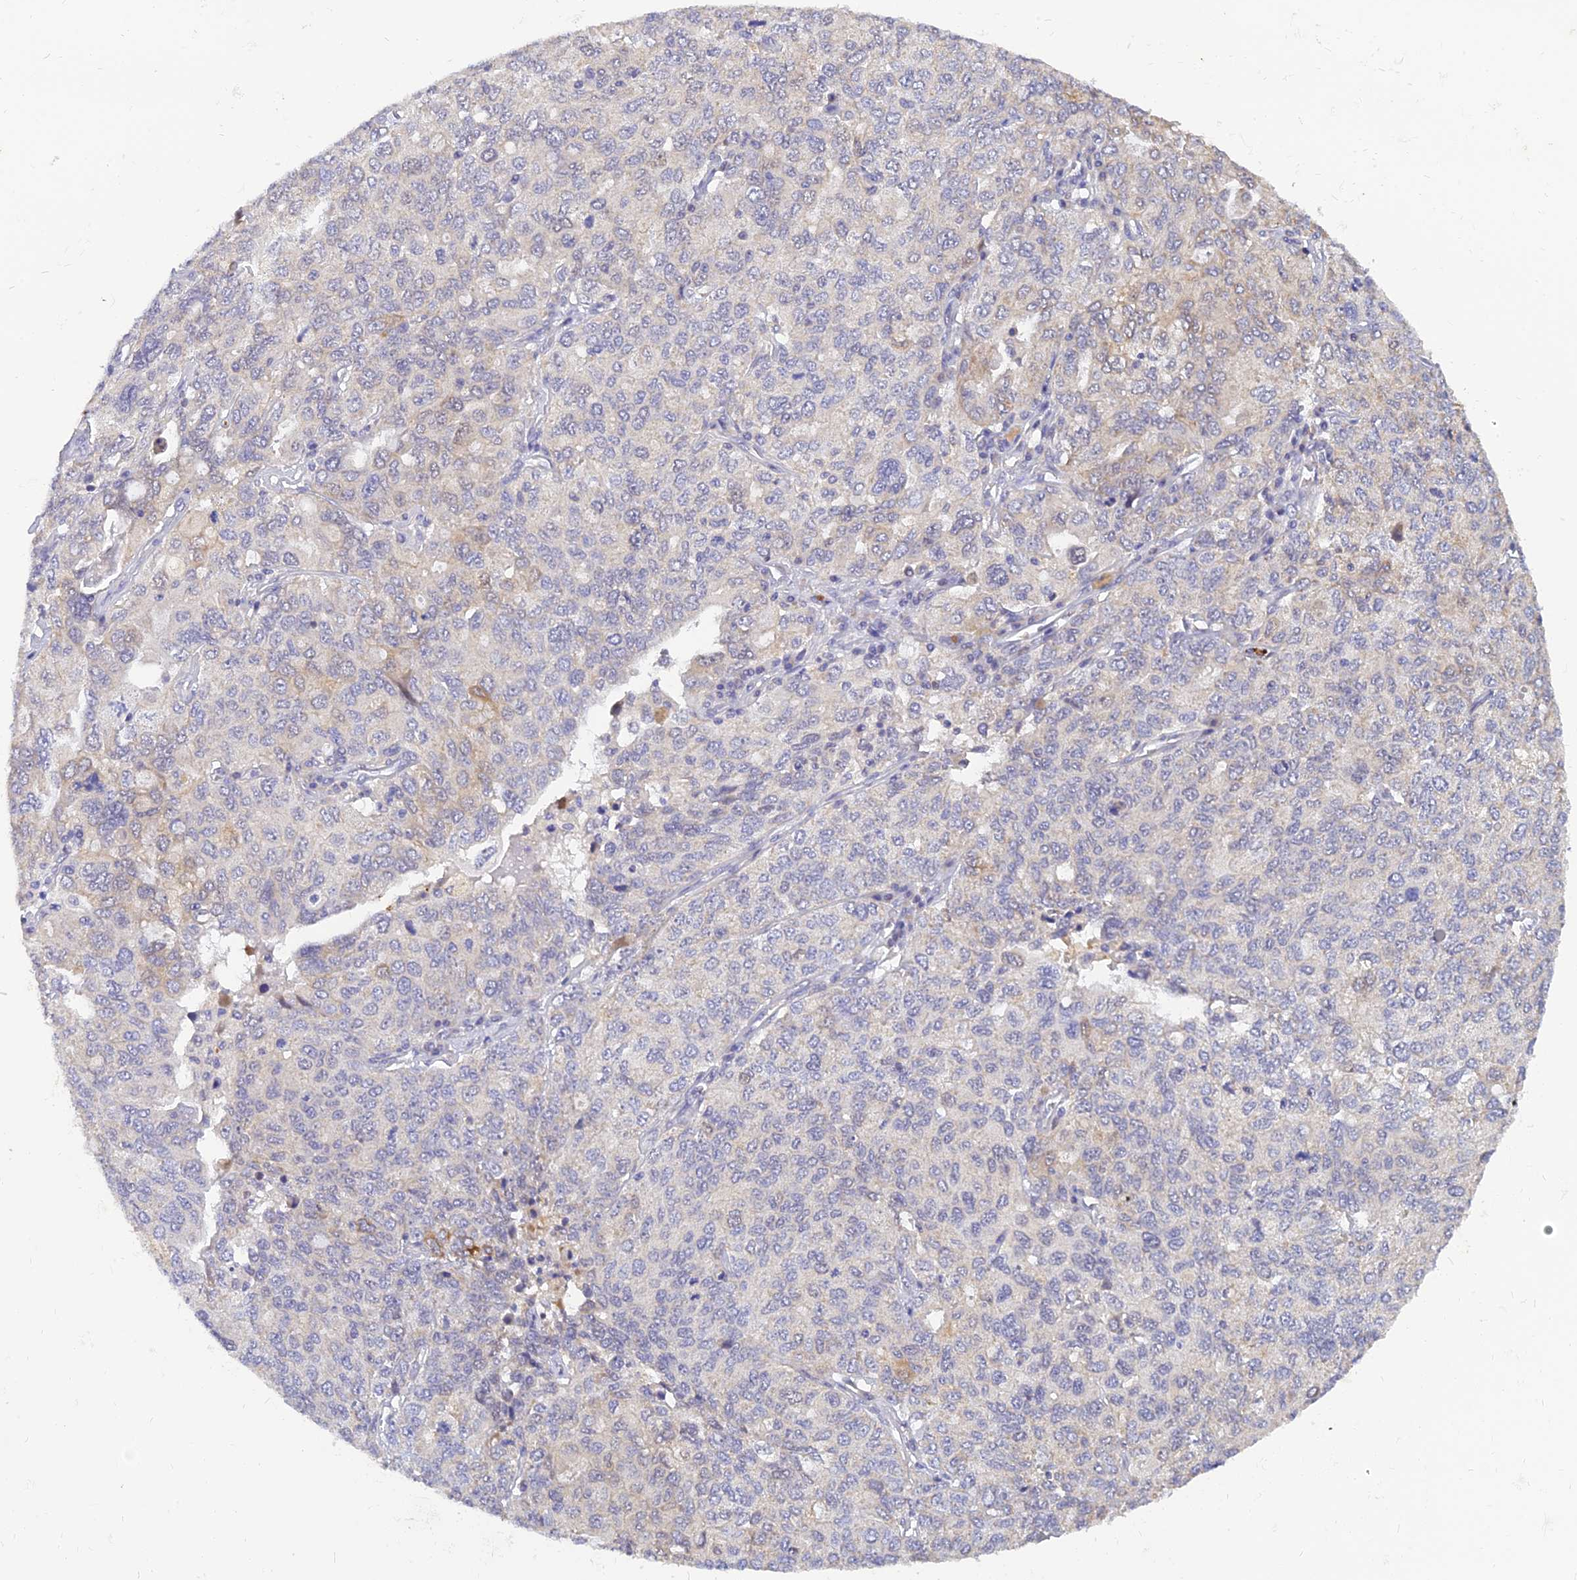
{"staining": {"intensity": "weak", "quantity": "<25%", "location": "cytoplasmic/membranous"}, "tissue": "ovarian cancer", "cell_type": "Tumor cells", "image_type": "cancer", "snomed": [{"axis": "morphology", "description": "Carcinoma, endometroid"}, {"axis": "topography", "description": "Ovary"}], "caption": "Ovarian cancer was stained to show a protein in brown. There is no significant staining in tumor cells.", "gene": "ANKS4B", "patient": {"sex": "female", "age": 62}}